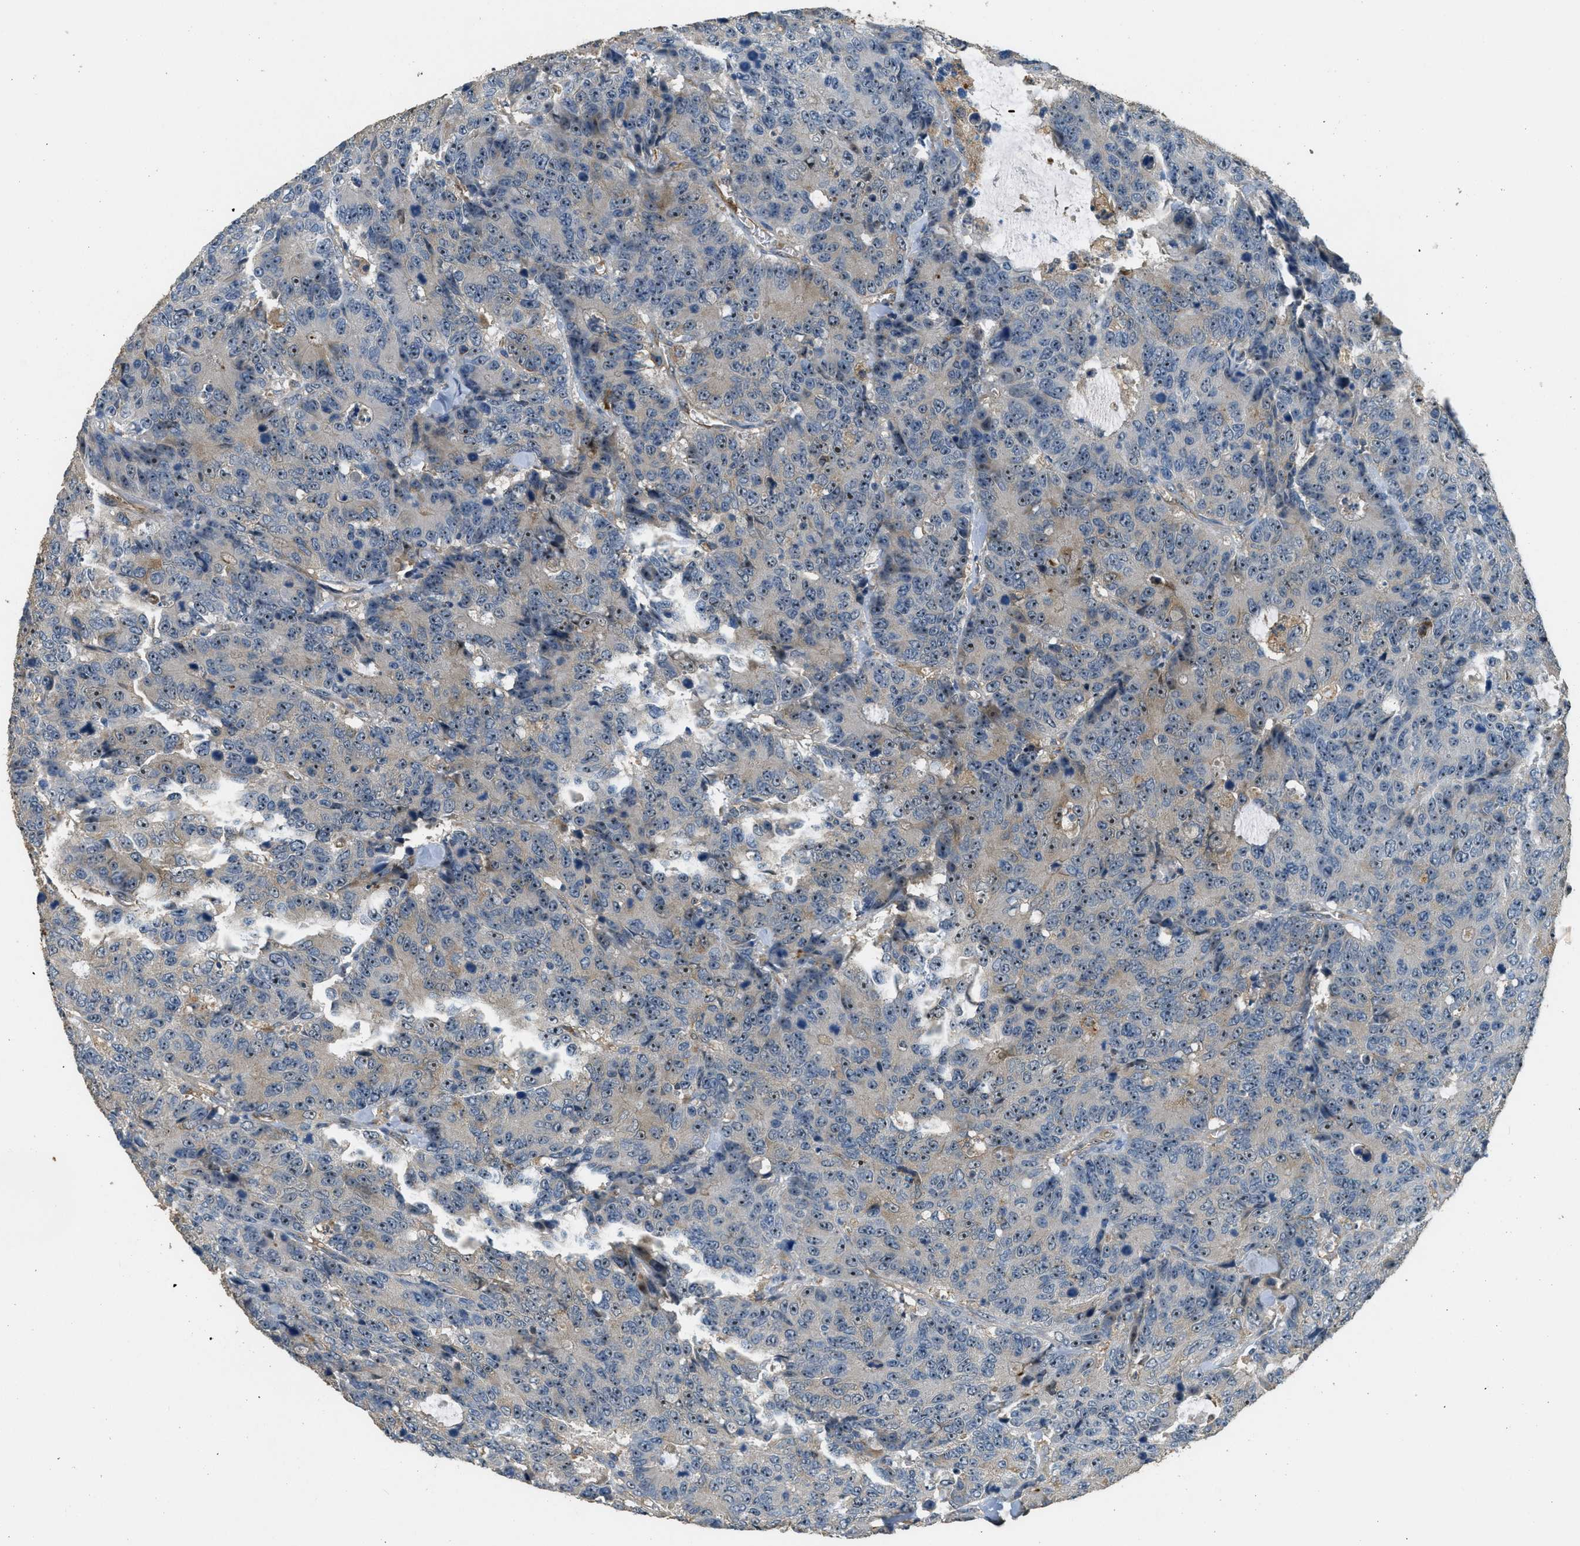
{"staining": {"intensity": "moderate", "quantity": ">75%", "location": "nuclear"}, "tissue": "colorectal cancer", "cell_type": "Tumor cells", "image_type": "cancer", "snomed": [{"axis": "morphology", "description": "Adenocarcinoma, NOS"}, {"axis": "topography", "description": "Colon"}], "caption": "About >75% of tumor cells in human colorectal cancer demonstrate moderate nuclear protein positivity as visualized by brown immunohistochemical staining.", "gene": "OSMR", "patient": {"sex": "female", "age": 86}}